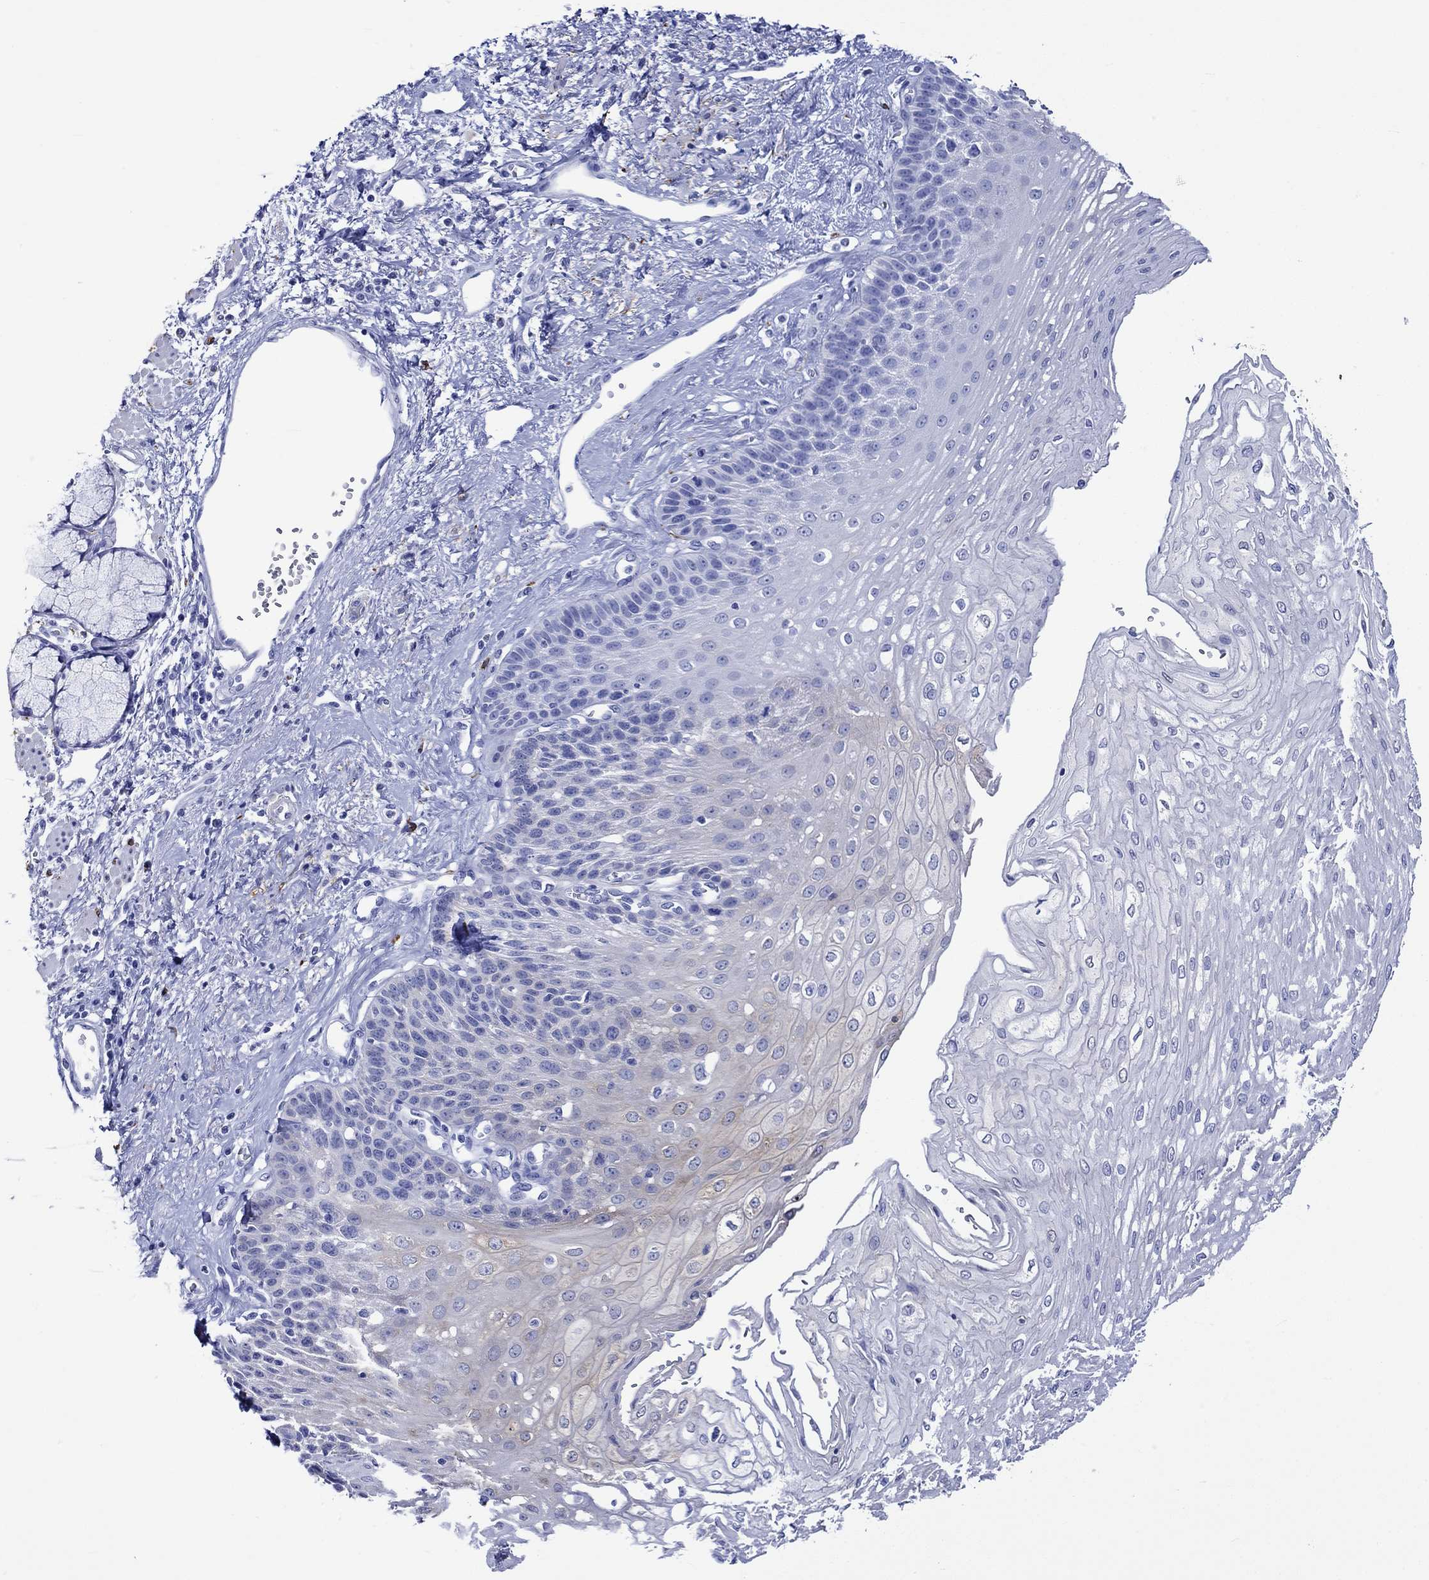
{"staining": {"intensity": "negative", "quantity": "none", "location": "none"}, "tissue": "esophagus", "cell_type": "Squamous epithelial cells", "image_type": "normal", "snomed": [{"axis": "morphology", "description": "Normal tissue, NOS"}, {"axis": "topography", "description": "Esophagus"}], "caption": "Protein analysis of normal esophagus exhibits no significant positivity in squamous epithelial cells.", "gene": "CRYAB", "patient": {"sex": "female", "age": 62}}